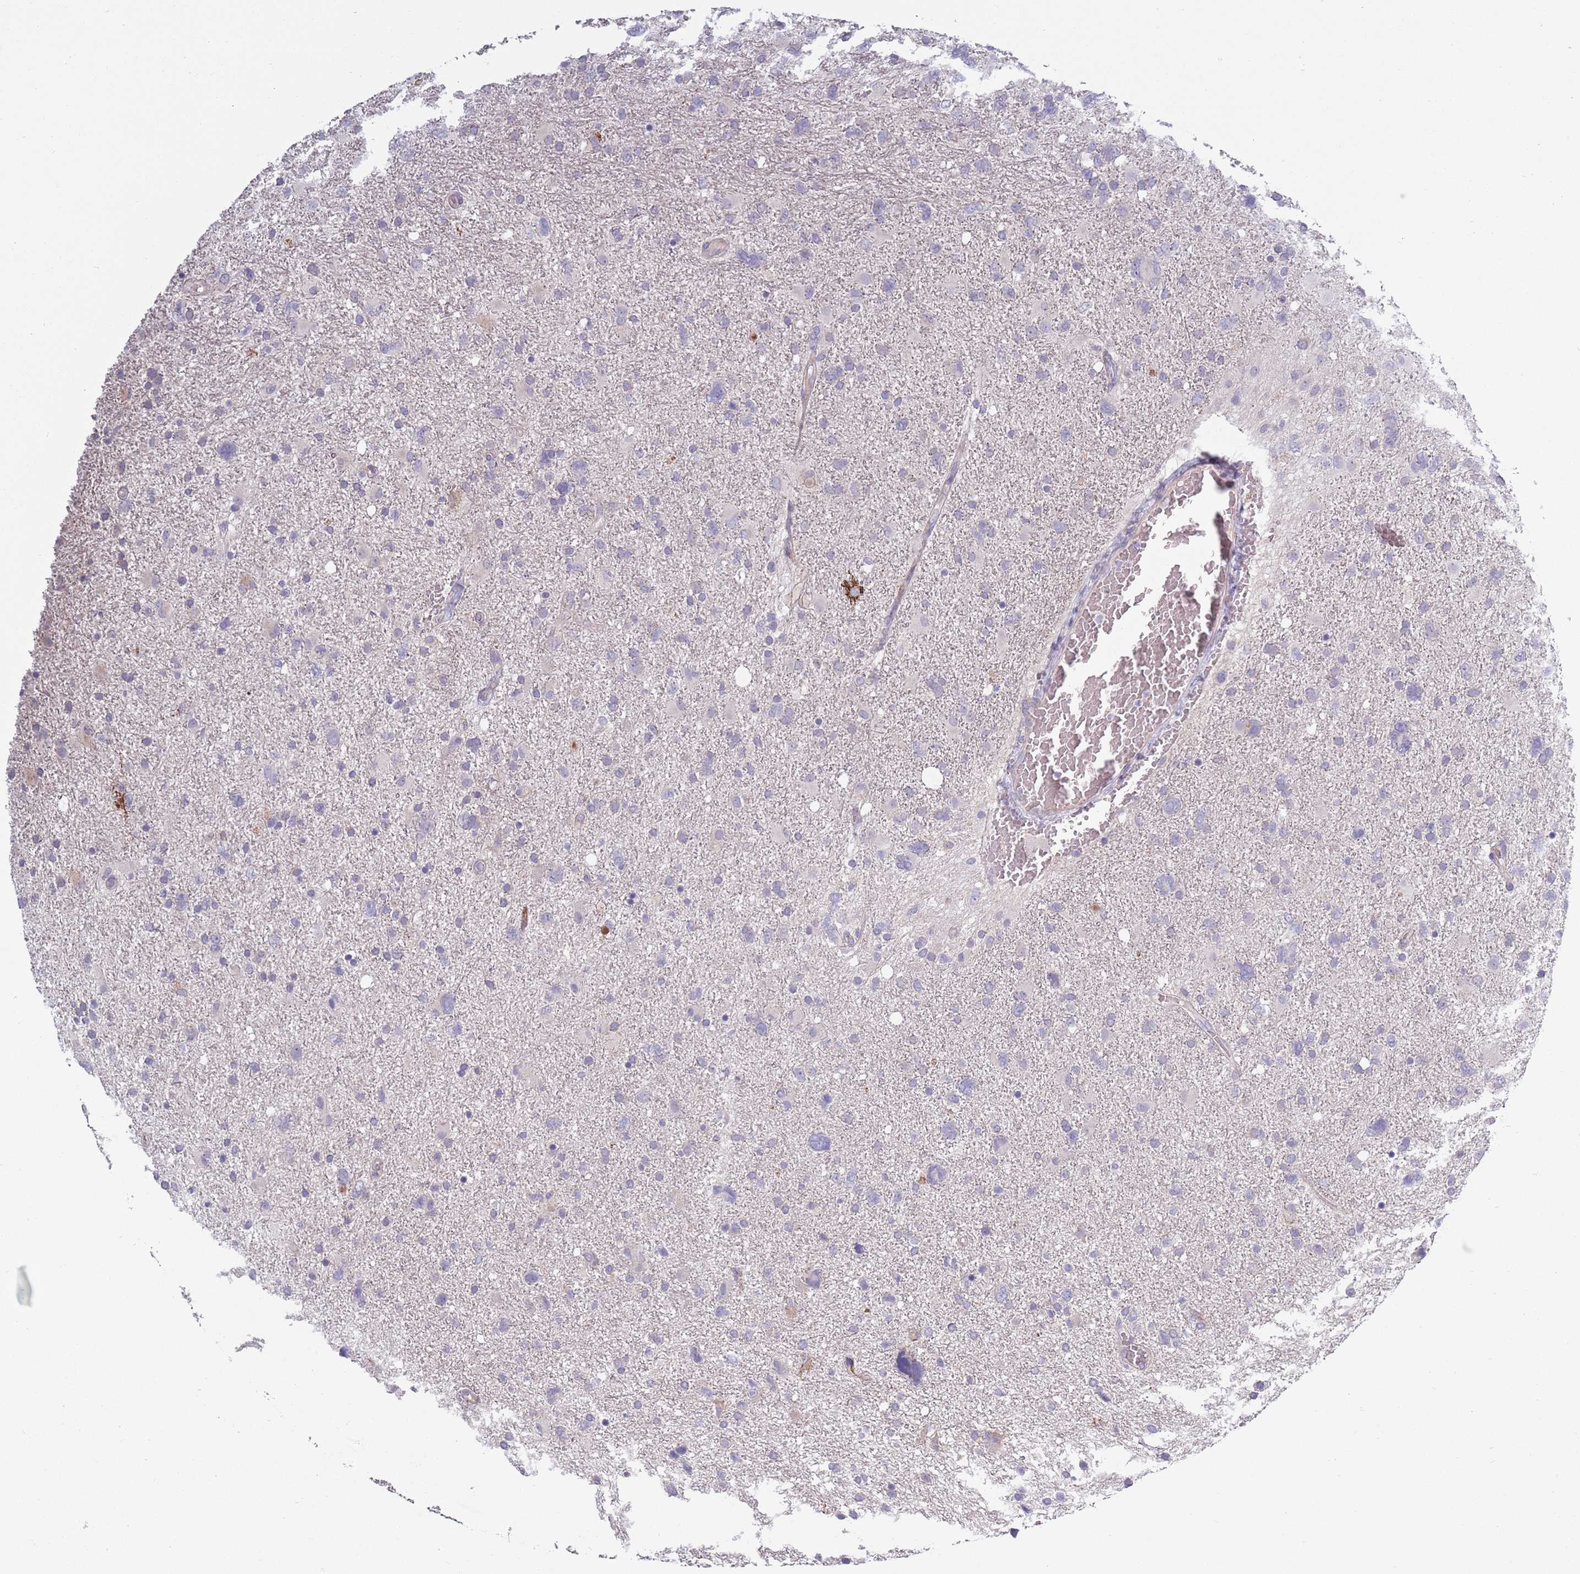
{"staining": {"intensity": "negative", "quantity": "none", "location": "none"}, "tissue": "glioma", "cell_type": "Tumor cells", "image_type": "cancer", "snomed": [{"axis": "morphology", "description": "Glioma, malignant, High grade"}, {"axis": "topography", "description": "Brain"}], "caption": "IHC micrograph of glioma stained for a protein (brown), which reveals no positivity in tumor cells. (DAB (3,3'-diaminobenzidine) immunohistochemistry (IHC) with hematoxylin counter stain).", "gene": "TYW1", "patient": {"sex": "male", "age": 61}}